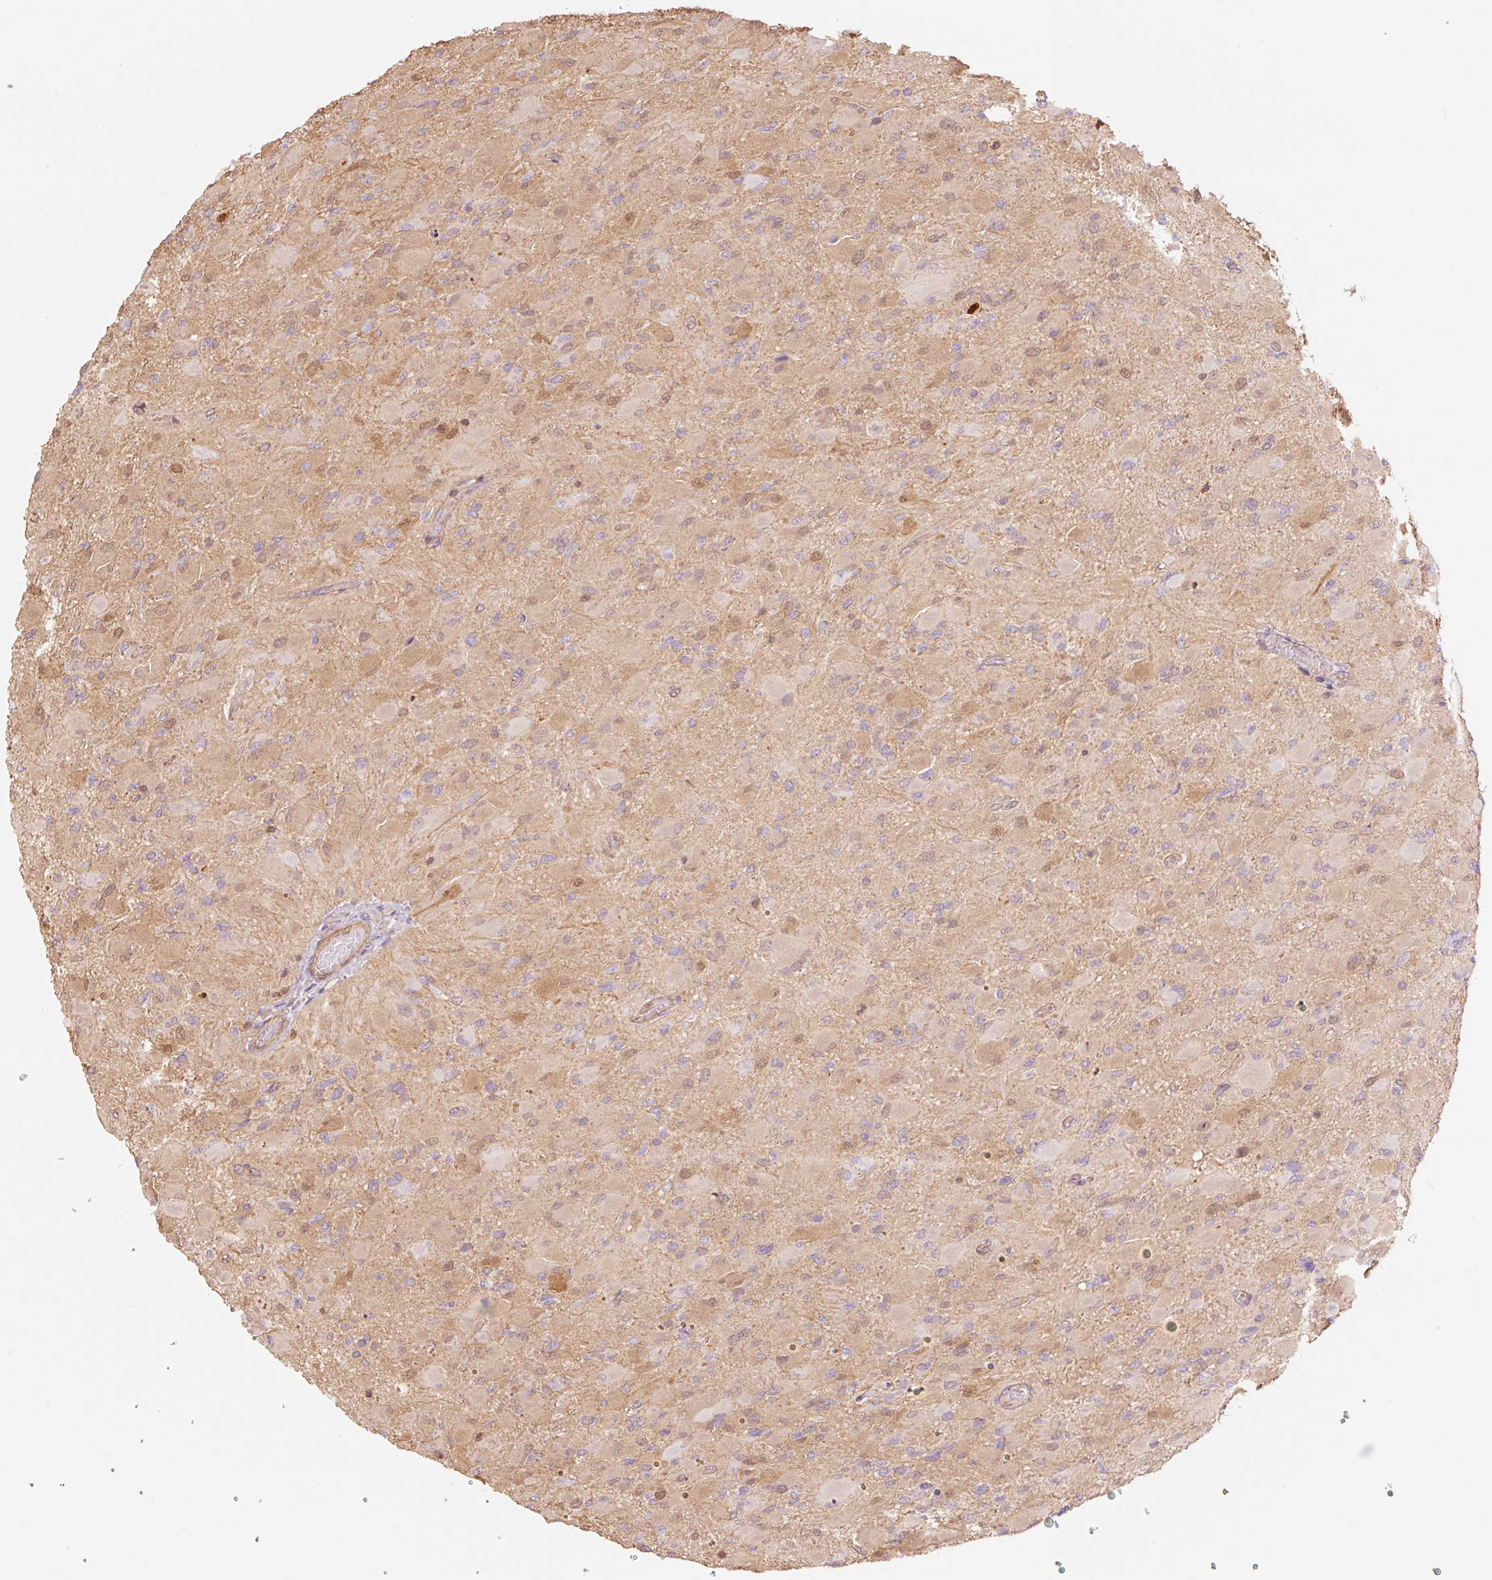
{"staining": {"intensity": "moderate", "quantity": "<25%", "location": "cytoplasmic/membranous,nuclear"}, "tissue": "glioma", "cell_type": "Tumor cells", "image_type": "cancer", "snomed": [{"axis": "morphology", "description": "Glioma, malignant, High grade"}, {"axis": "topography", "description": "Cerebral cortex"}], "caption": "Tumor cells show low levels of moderate cytoplasmic/membranous and nuclear staining in approximately <25% of cells in human malignant high-grade glioma. Immunohistochemistry (ihc) stains the protein of interest in brown and the nuclei are stained blue.", "gene": "PPP1R1B", "patient": {"sex": "female", "age": 36}}